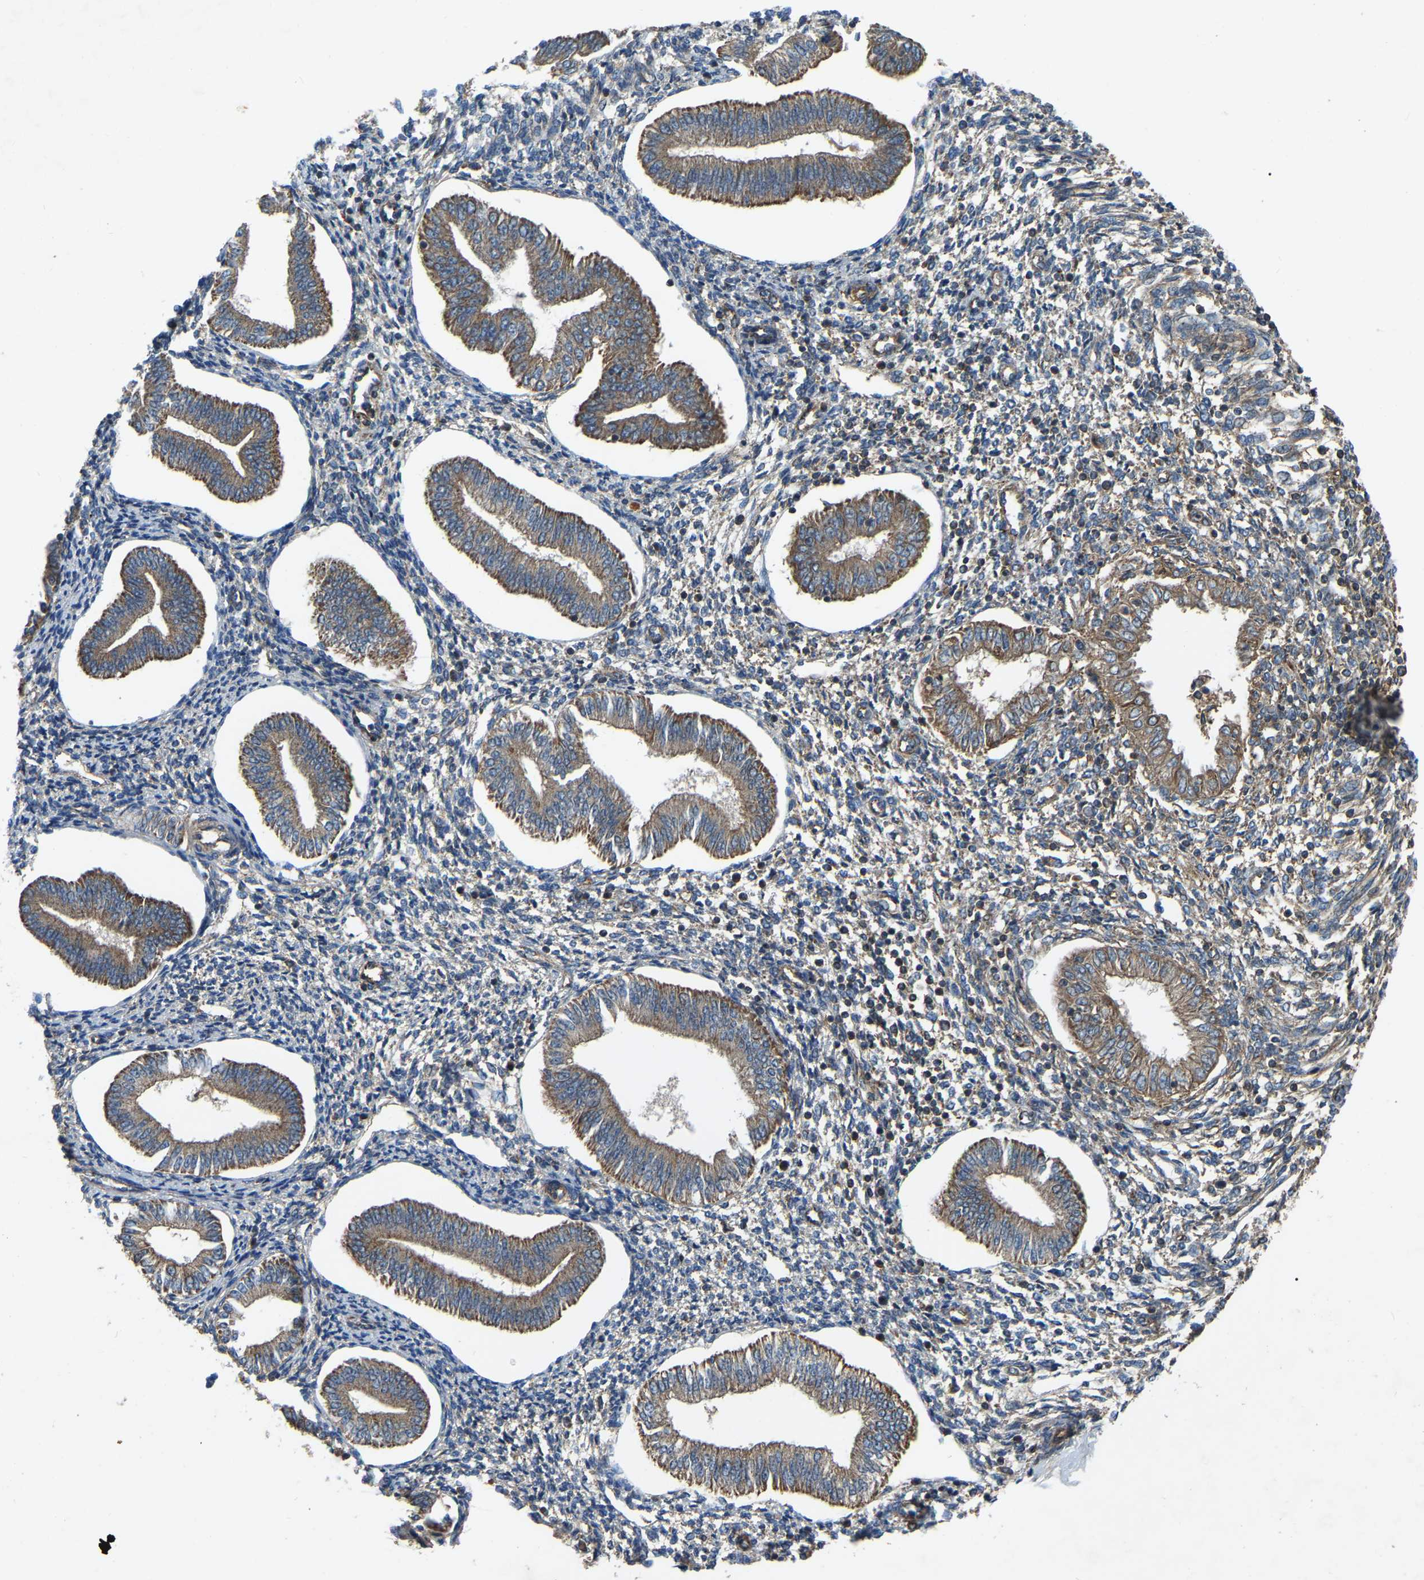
{"staining": {"intensity": "moderate", "quantity": "<25%", "location": "cytoplasmic/membranous"}, "tissue": "endometrium", "cell_type": "Cells in endometrial stroma", "image_type": "normal", "snomed": [{"axis": "morphology", "description": "Normal tissue, NOS"}, {"axis": "topography", "description": "Endometrium"}], "caption": "Protein staining of normal endometrium displays moderate cytoplasmic/membranous expression in about <25% of cells in endometrial stroma.", "gene": "SAMD9L", "patient": {"sex": "female", "age": 50}}